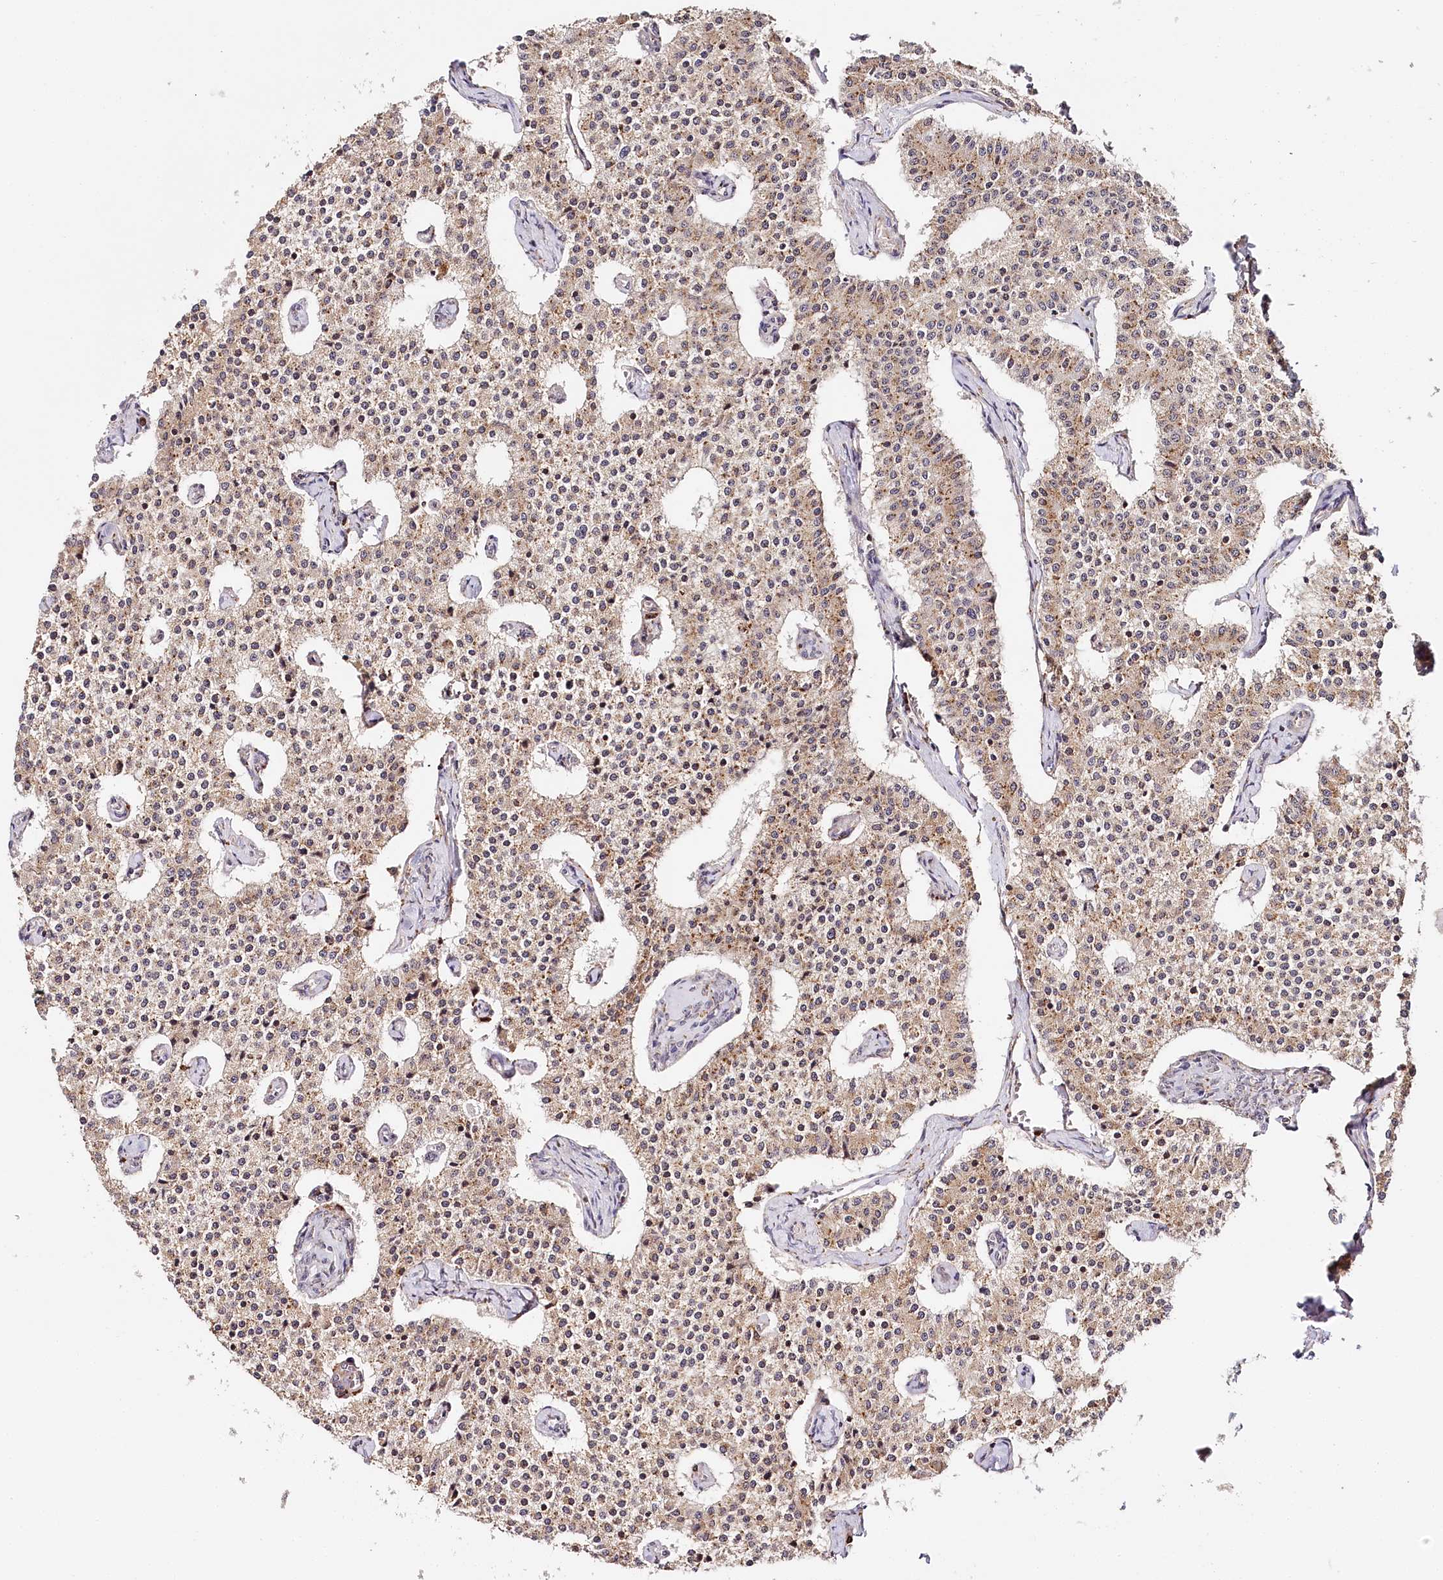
{"staining": {"intensity": "moderate", "quantity": ">75%", "location": "cytoplasmic/membranous"}, "tissue": "carcinoid", "cell_type": "Tumor cells", "image_type": "cancer", "snomed": [{"axis": "morphology", "description": "Carcinoid, malignant, NOS"}, {"axis": "topography", "description": "Colon"}], "caption": "A brown stain shows moderate cytoplasmic/membranous staining of a protein in human carcinoid tumor cells.", "gene": "VEGFA", "patient": {"sex": "female", "age": 52}}